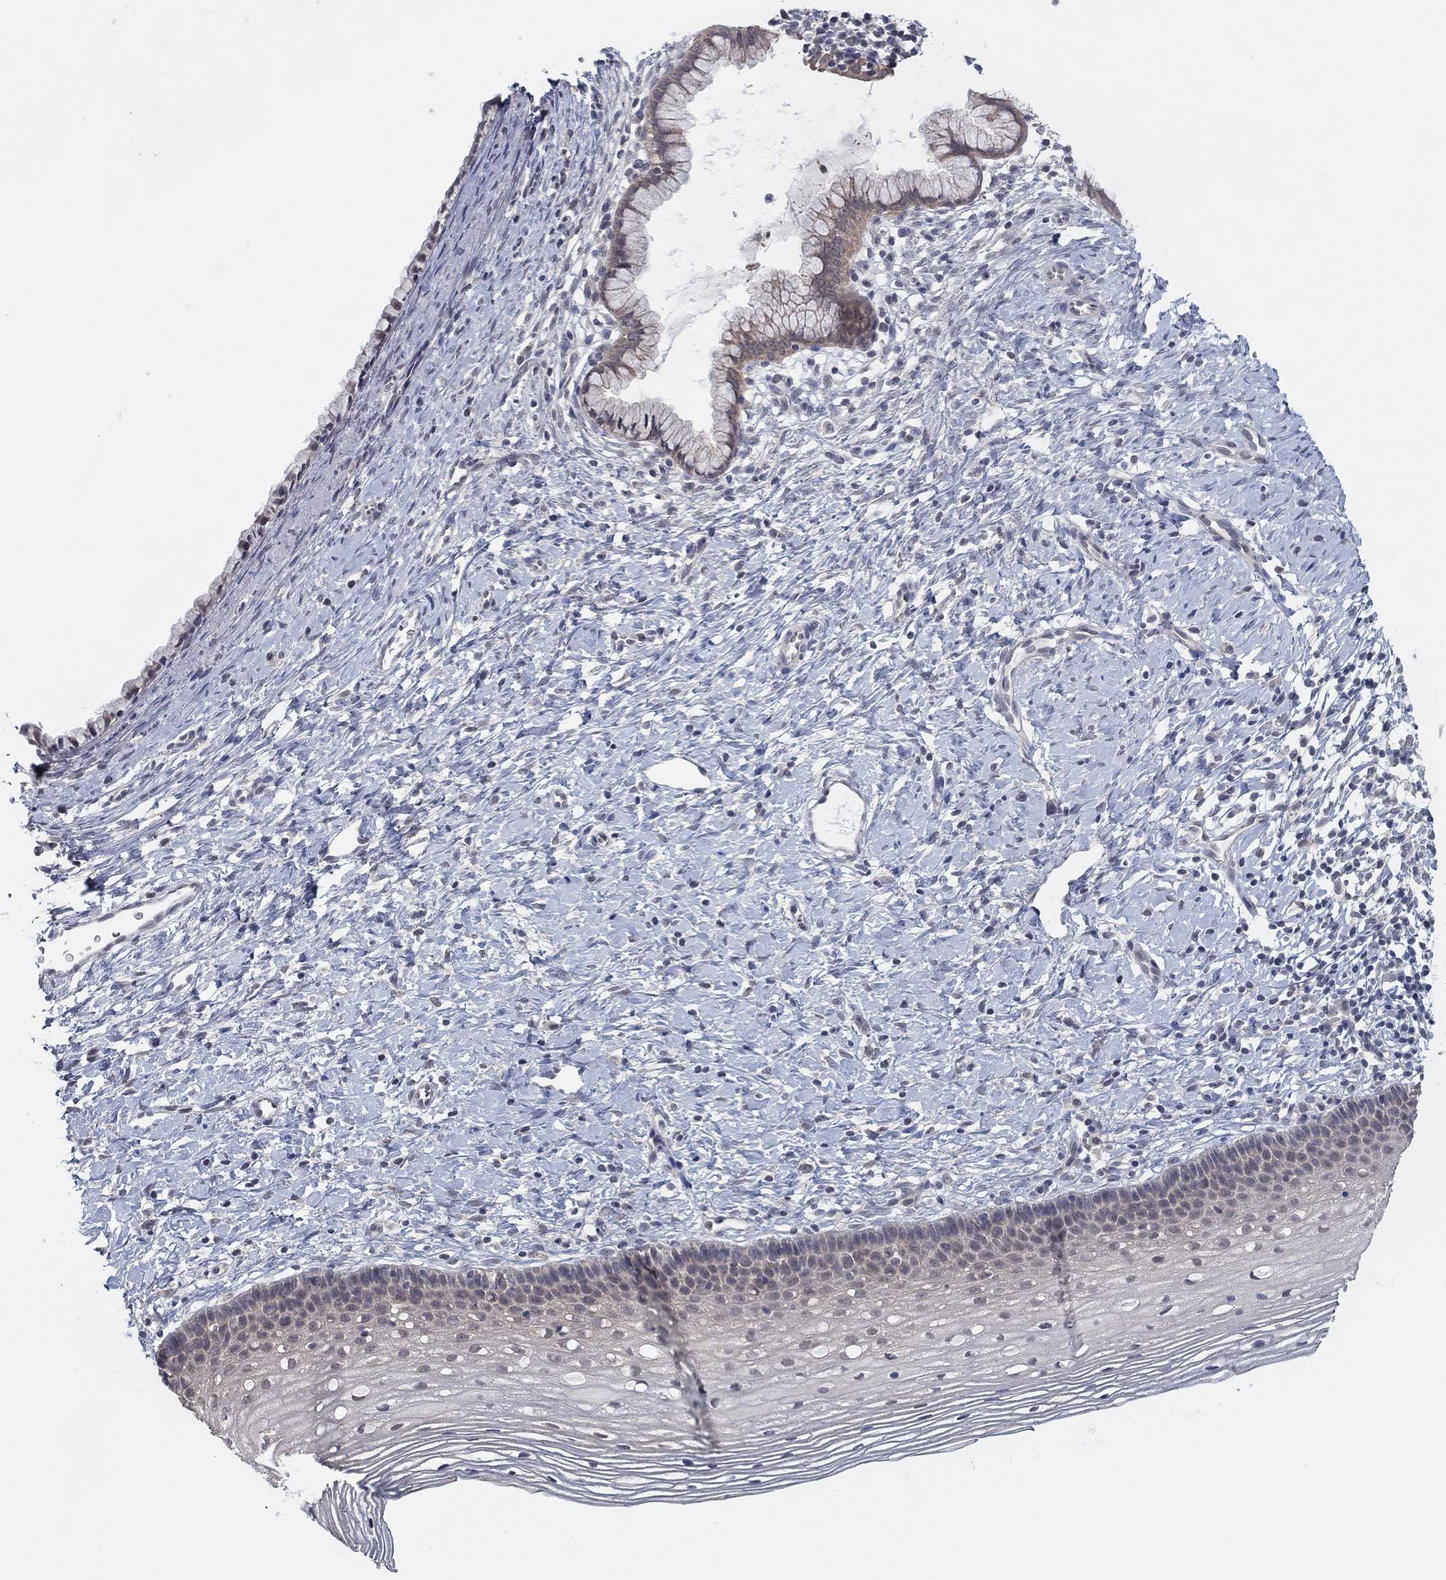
{"staining": {"intensity": "weak", "quantity": ">75%", "location": "cytoplasmic/membranous"}, "tissue": "cervix", "cell_type": "Glandular cells", "image_type": "normal", "snomed": [{"axis": "morphology", "description": "Normal tissue, NOS"}, {"axis": "topography", "description": "Cervix"}], "caption": "Cervix stained with DAB immunohistochemistry (IHC) displays low levels of weak cytoplasmic/membranous staining in about >75% of glandular cells. The staining is performed using DAB (3,3'-diaminobenzidine) brown chromogen to label protein expression. The nuclei are counter-stained blue using hematoxylin.", "gene": "SLC22A2", "patient": {"sex": "female", "age": 39}}